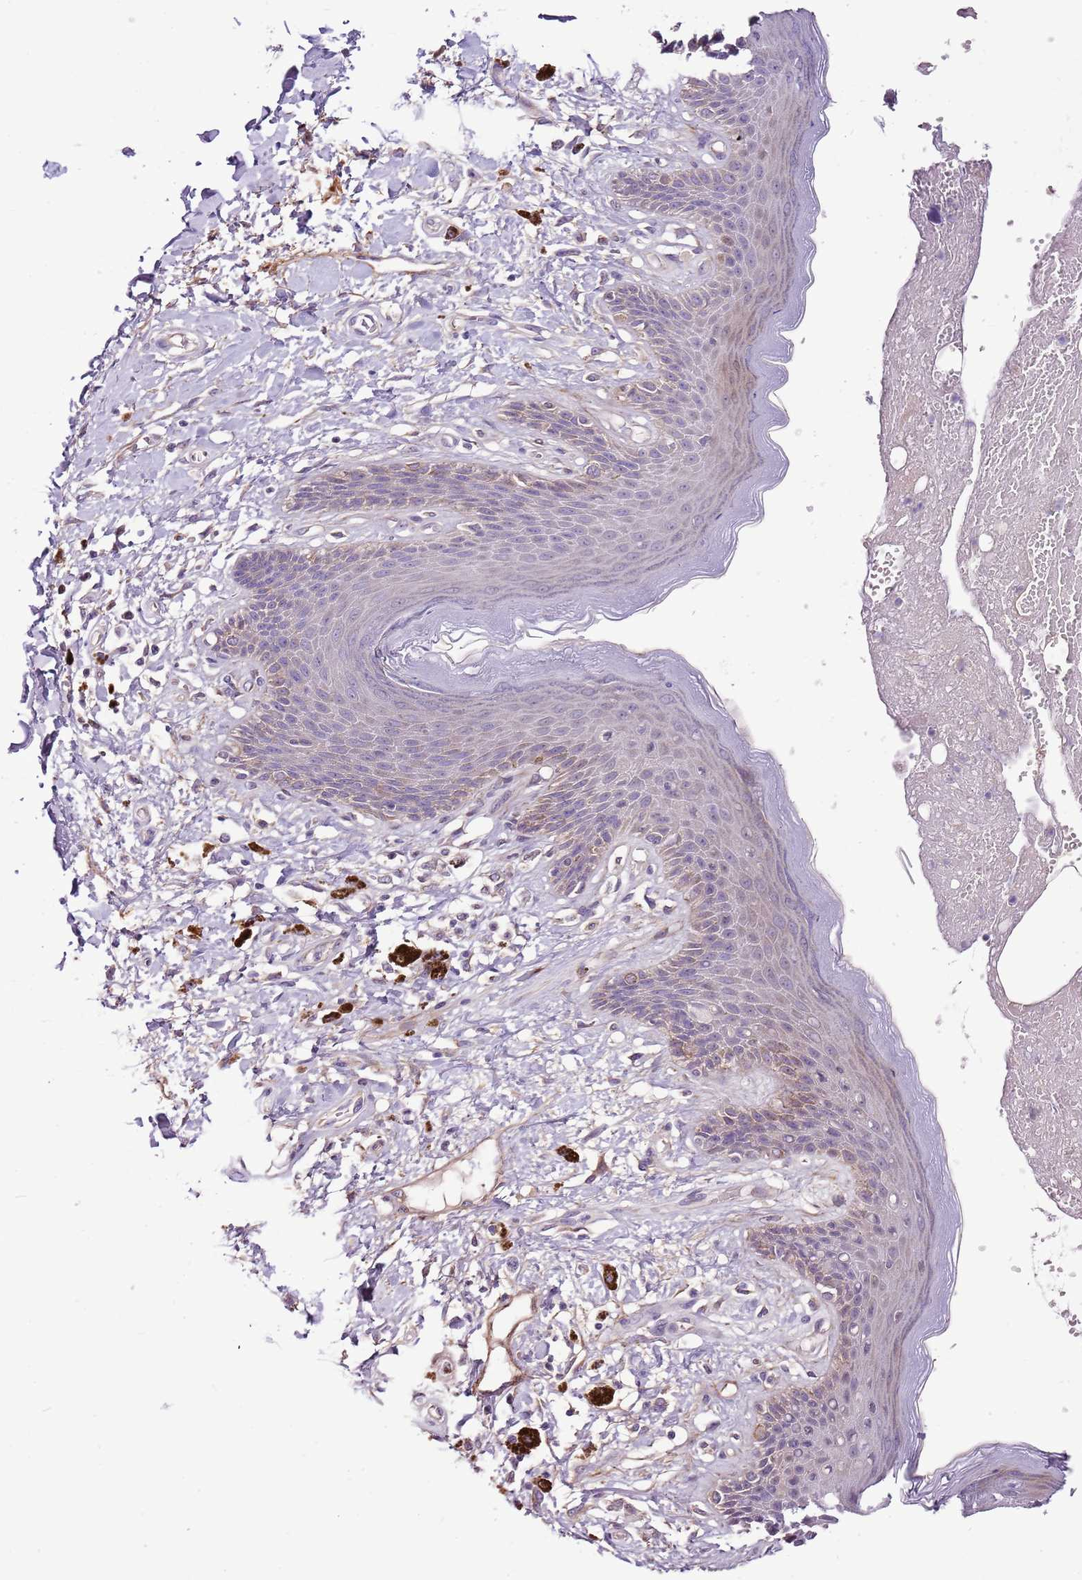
{"staining": {"intensity": "weak", "quantity": "<25%", "location": "cytoplasmic/membranous"}, "tissue": "skin", "cell_type": "Epidermal cells", "image_type": "normal", "snomed": [{"axis": "morphology", "description": "Normal tissue, NOS"}, {"axis": "topography", "description": "Anal"}], "caption": "Photomicrograph shows no significant protein expression in epidermal cells of normal skin.", "gene": "NKX2", "patient": {"sex": "female", "age": 78}}